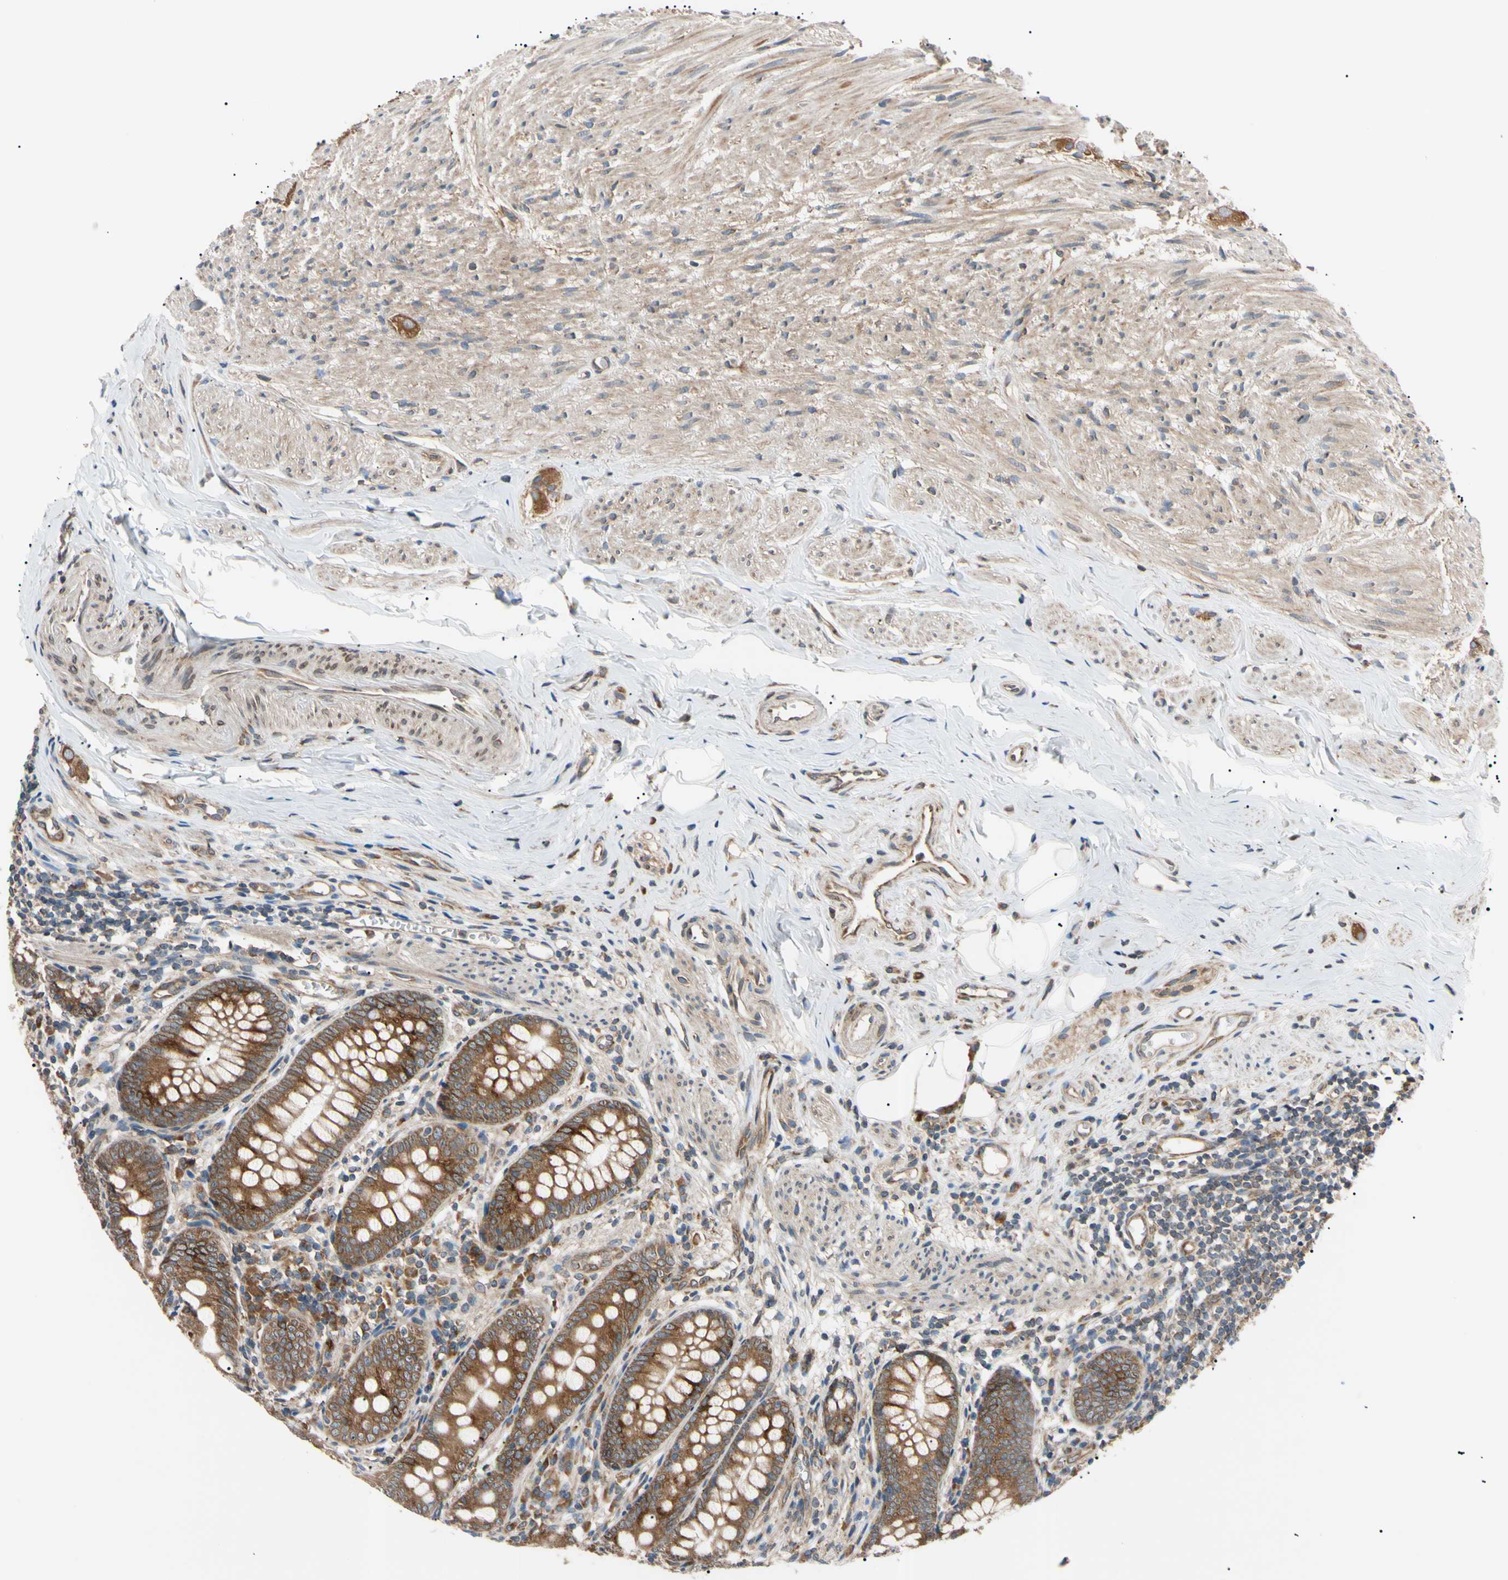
{"staining": {"intensity": "strong", "quantity": ">75%", "location": "cytoplasmic/membranous"}, "tissue": "appendix", "cell_type": "Glandular cells", "image_type": "normal", "snomed": [{"axis": "morphology", "description": "Normal tissue, NOS"}, {"axis": "topography", "description": "Appendix"}], "caption": "Glandular cells demonstrate high levels of strong cytoplasmic/membranous positivity in about >75% of cells in benign appendix. (DAB (3,3'-diaminobenzidine) IHC with brightfield microscopy, high magnification).", "gene": "VAPA", "patient": {"sex": "female", "age": 77}}